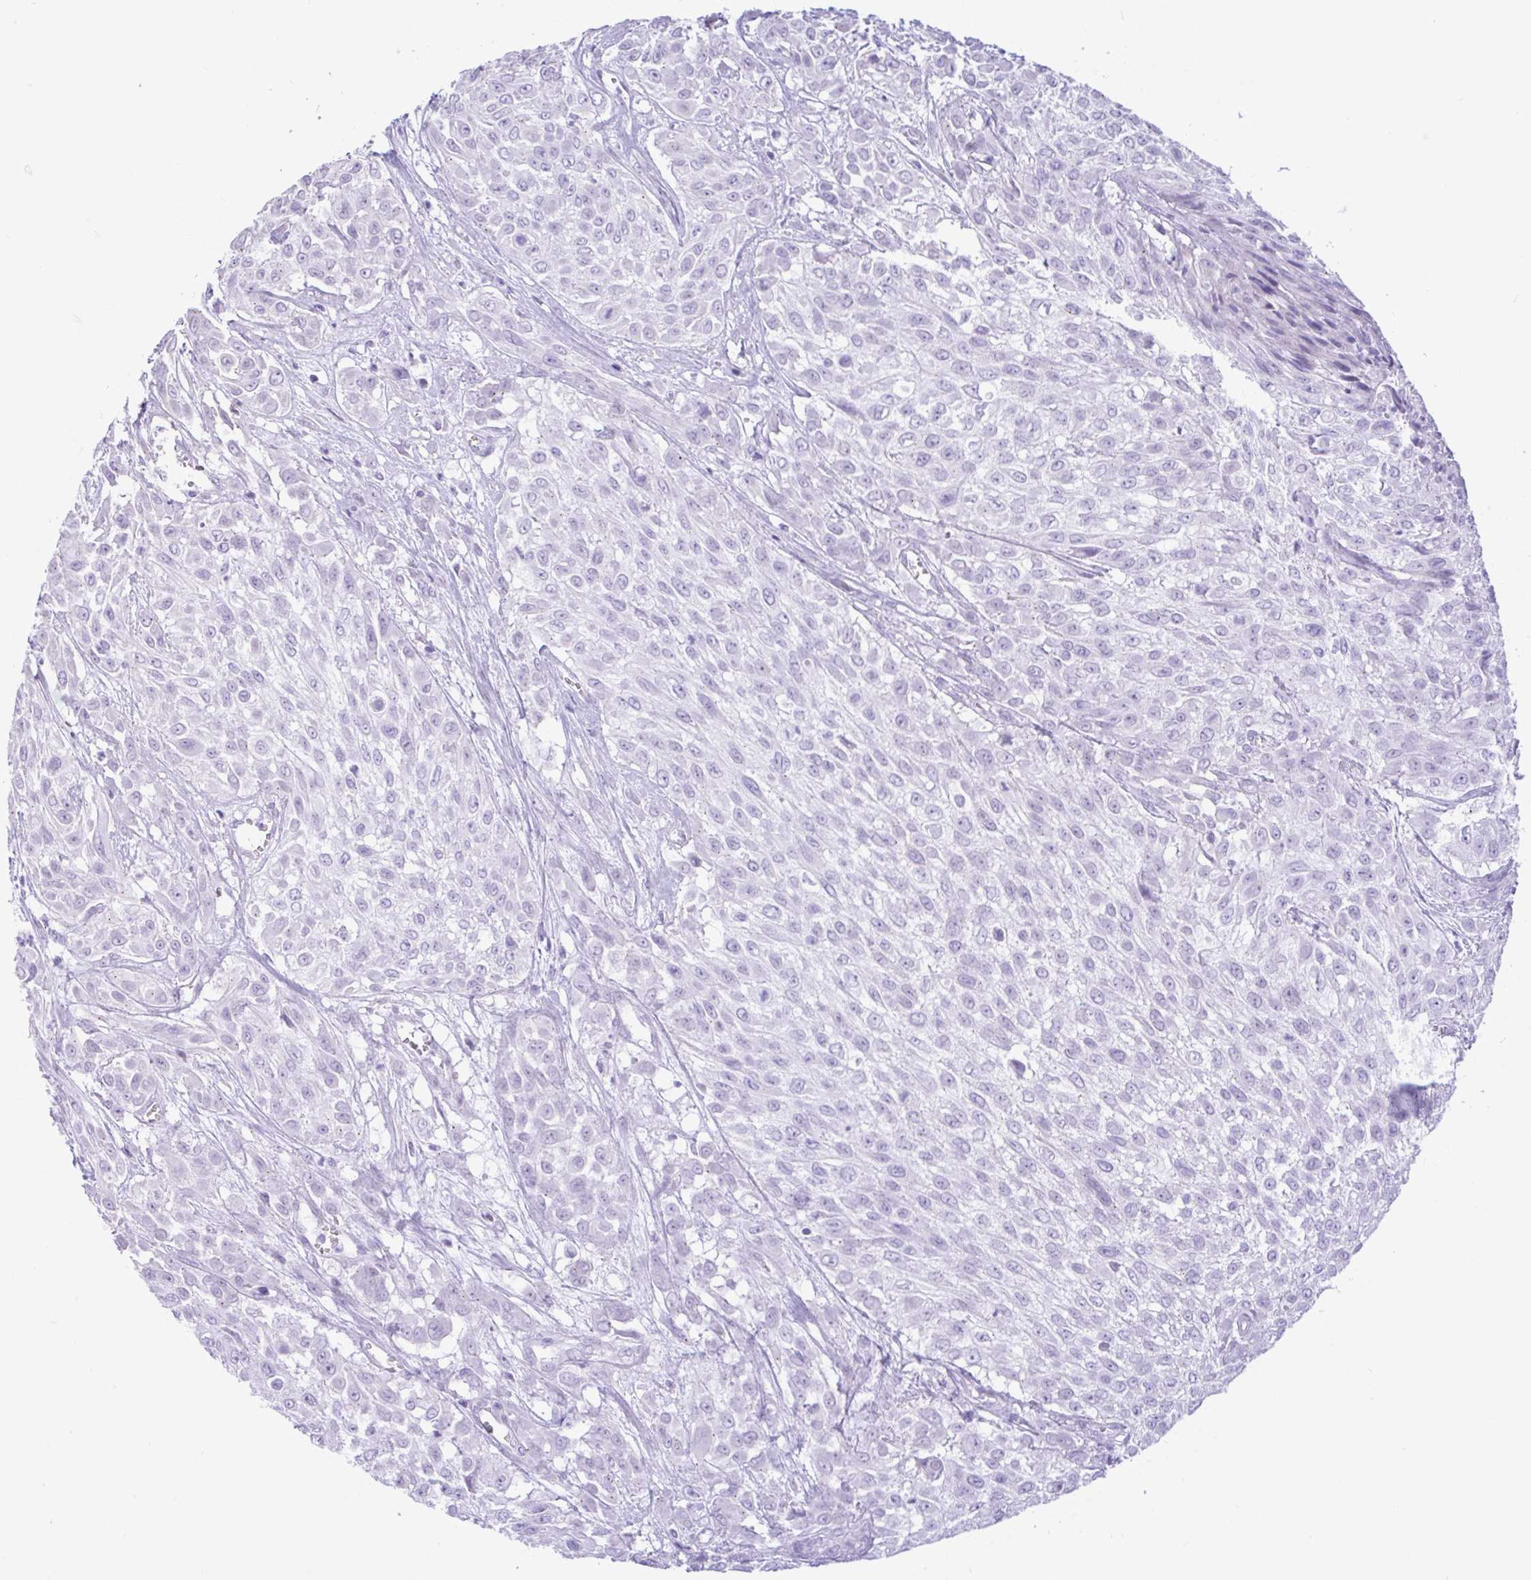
{"staining": {"intensity": "negative", "quantity": "none", "location": "none"}, "tissue": "urothelial cancer", "cell_type": "Tumor cells", "image_type": "cancer", "snomed": [{"axis": "morphology", "description": "Urothelial carcinoma, High grade"}, {"axis": "topography", "description": "Urinary bladder"}], "caption": "DAB immunohistochemical staining of urothelial carcinoma (high-grade) demonstrates no significant staining in tumor cells.", "gene": "REEP1", "patient": {"sex": "male", "age": 57}}